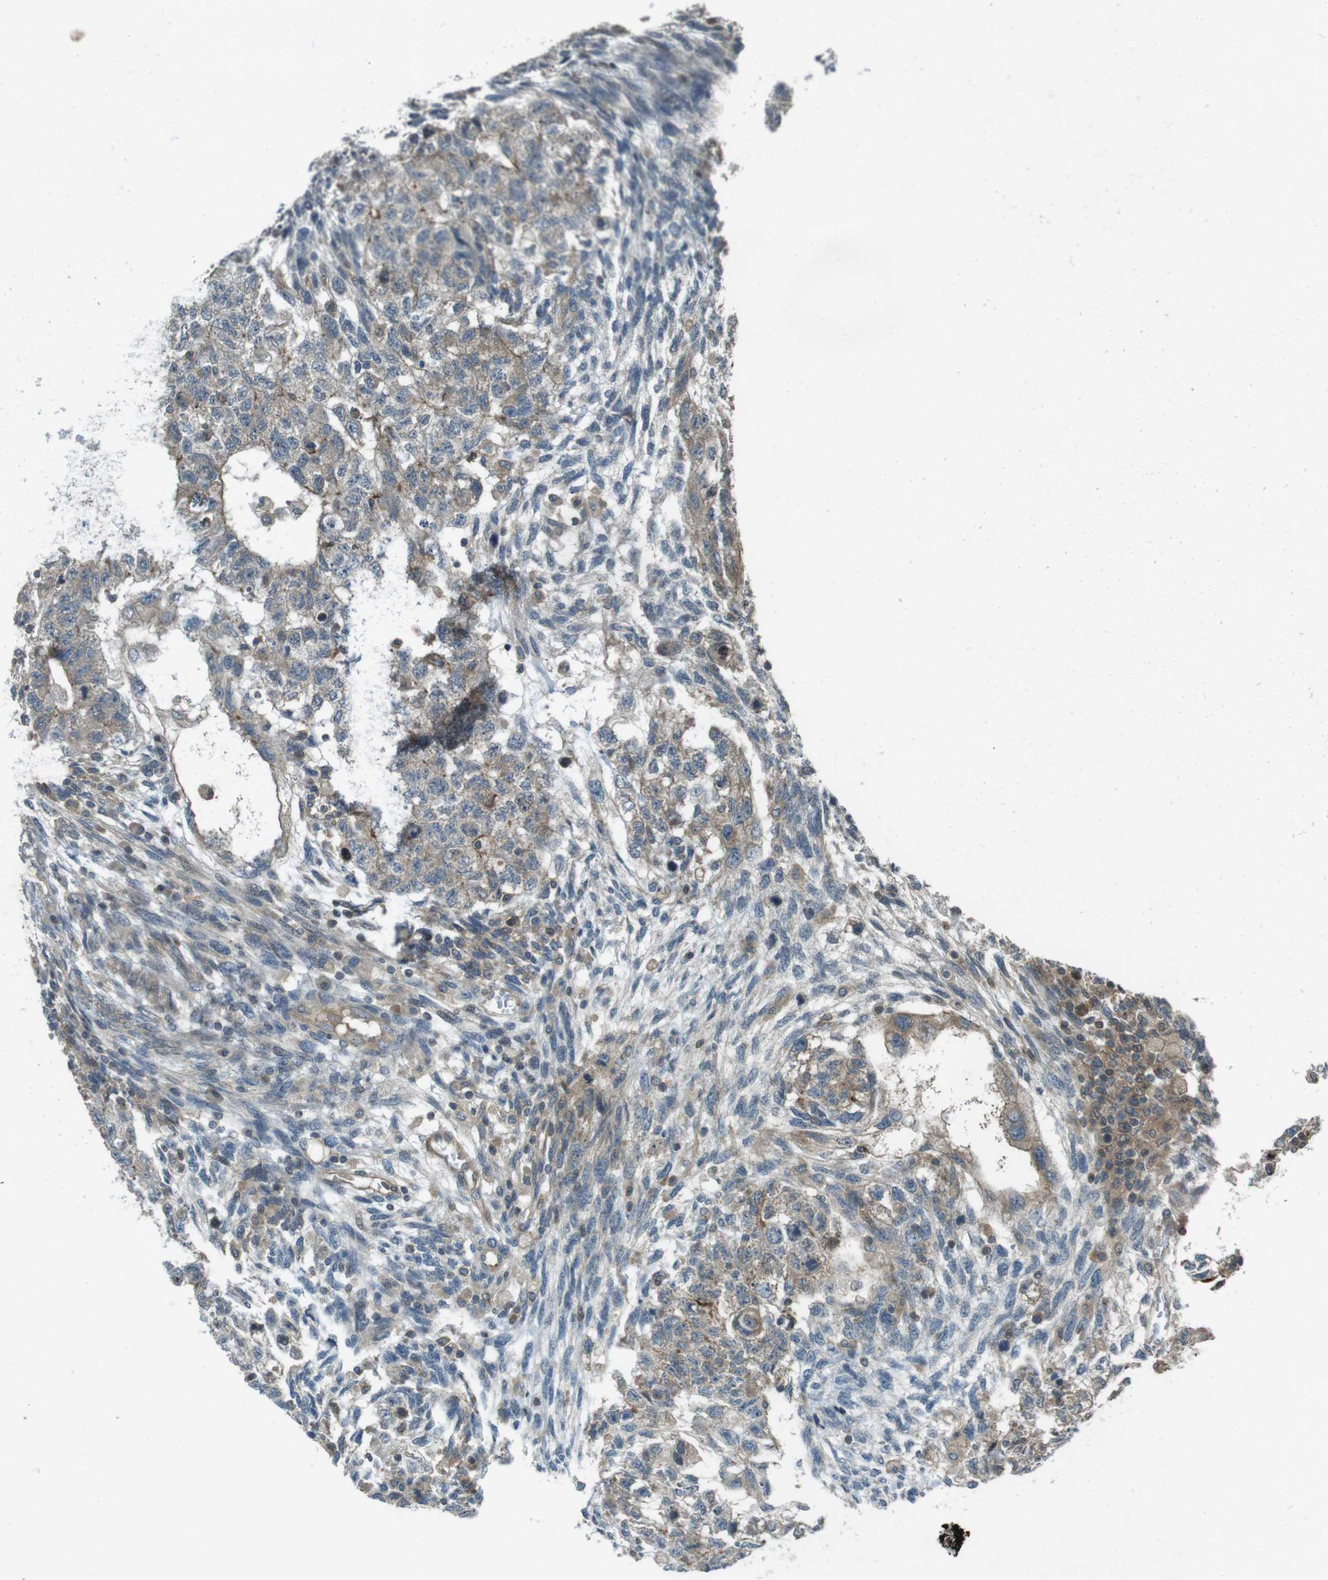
{"staining": {"intensity": "weak", "quantity": ">75%", "location": "cytoplasmic/membranous"}, "tissue": "testis cancer", "cell_type": "Tumor cells", "image_type": "cancer", "snomed": [{"axis": "morphology", "description": "Normal tissue, NOS"}, {"axis": "morphology", "description": "Carcinoma, Embryonal, NOS"}, {"axis": "topography", "description": "Testis"}], "caption": "High-power microscopy captured an immunohistochemistry micrograph of embryonal carcinoma (testis), revealing weak cytoplasmic/membranous expression in approximately >75% of tumor cells. Using DAB (brown) and hematoxylin (blue) stains, captured at high magnification using brightfield microscopy.", "gene": "ZYX", "patient": {"sex": "male", "age": 36}}